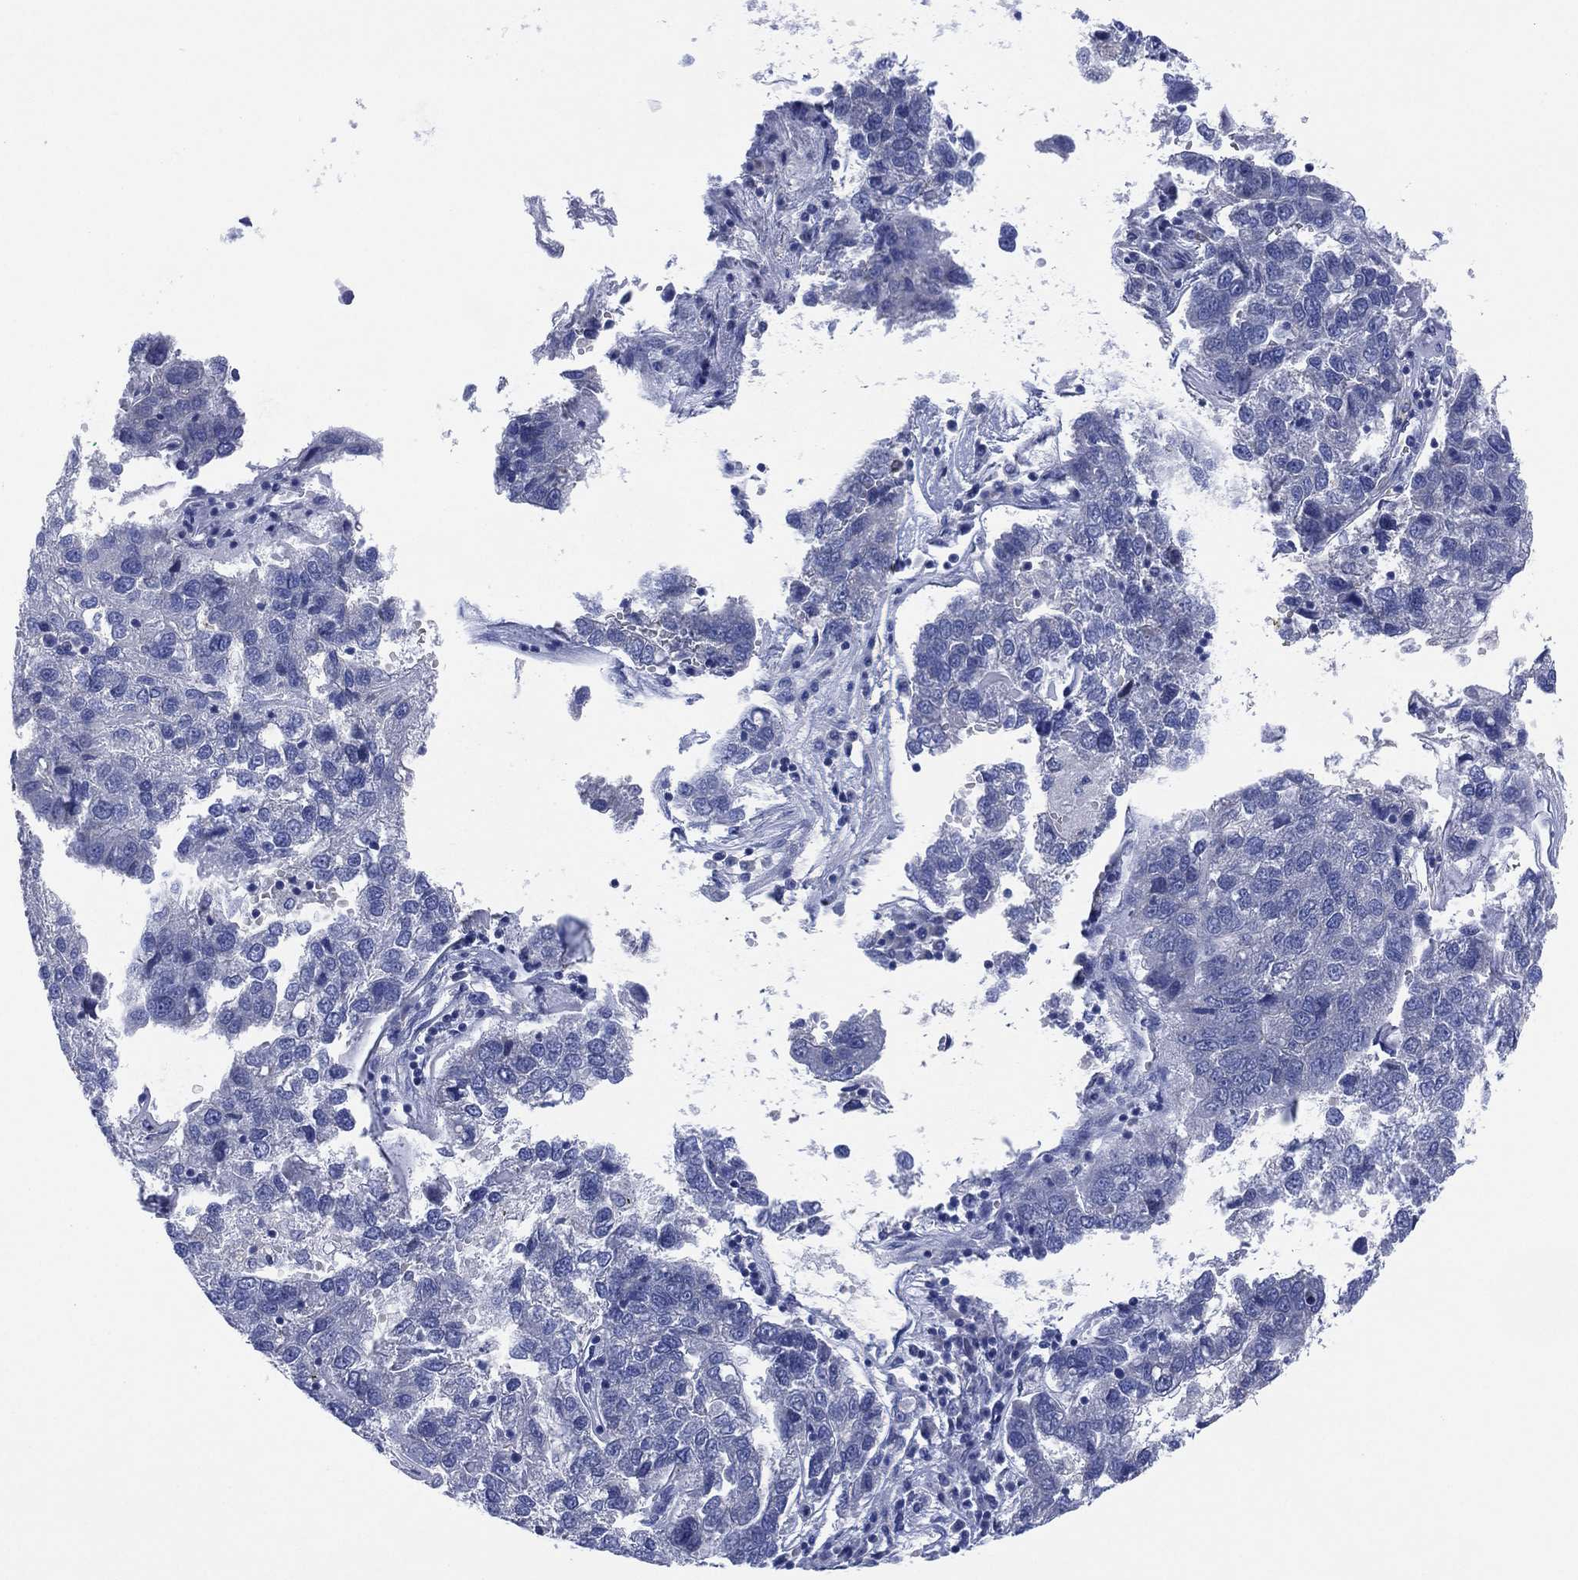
{"staining": {"intensity": "negative", "quantity": "none", "location": "none"}, "tissue": "pancreatic cancer", "cell_type": "Tumor cells", "image_type": "cancer", "snomed": [{"axis": "morphology", "description": "Adenocarcinoma, NOS"}, {"axis": "topography", "description": "Pancreas"}], "caption": "Immunohistochemical staining of human pancreatic cancer (adenocarcinoma) shows no significant expression in tumor cells.", "gene": "CHRNA3", "patient": {"sex": "female", "age": 61}}